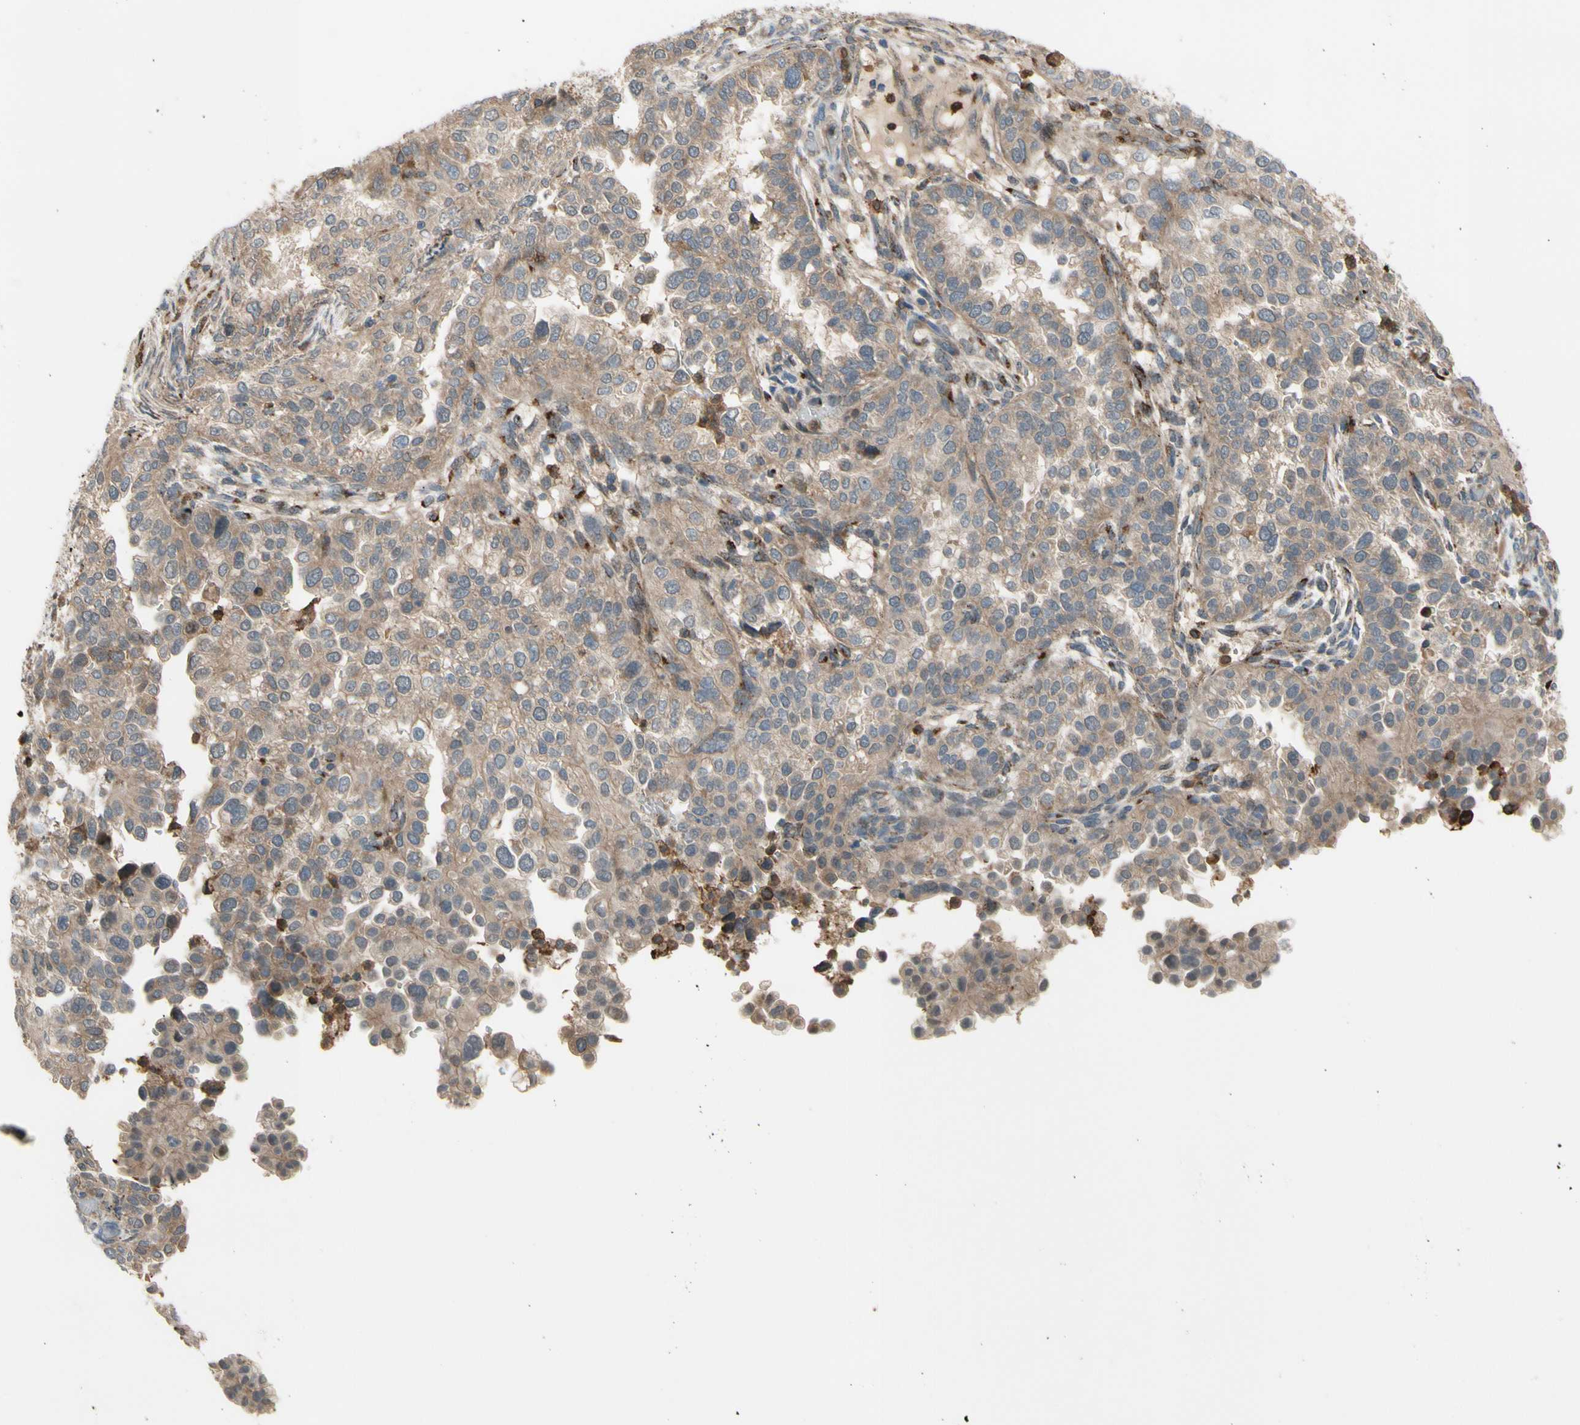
{"staining": {"intensity": "weak", "quantity": ">75%", "location": "cytoplasmic/membranous"}, "tissue": "endometrial cancer", "cell_type": "Tumor cells", "image_type": "cancer", "snomed": [{"axis": "morphology", "description": "Adenocarcinoma, NOS"}, {"axis": "topography", "description": "Endometrium"}], "caption": "Adenocarcinoma (endometrial) stained with immunohistochemistry (IHC) exhibits weak cytoplasmic/membranous expression in about >75% of tumor cells.", "gene": "GALNT5", "patient": {"sex": "female", "age": 85}}